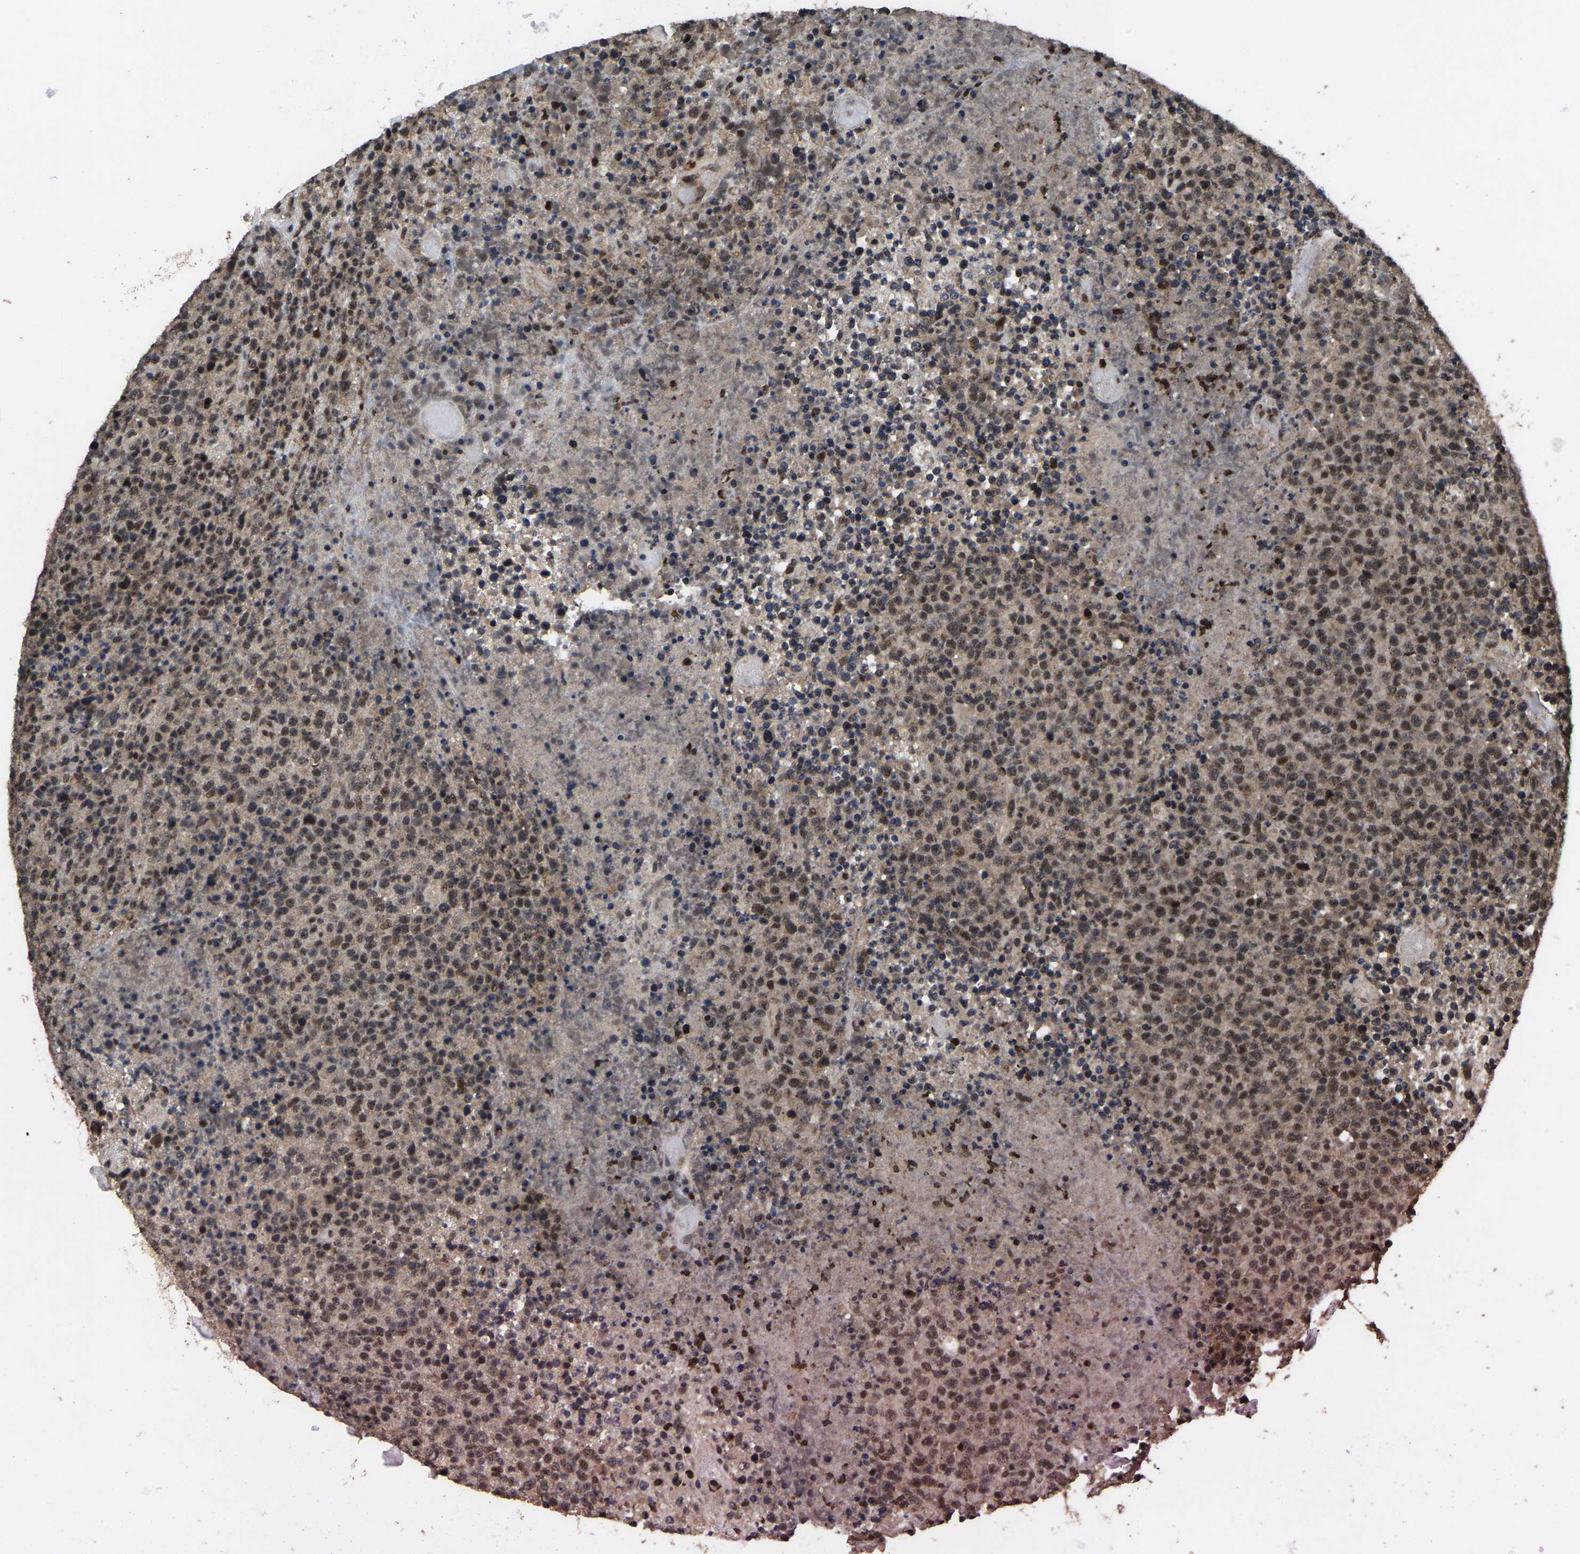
{"staining": {"intensity": "moderate", "quantity": "25%-75%", "location": "nuclear"}, "tissue": "lymphoma", "cell_type": "Tumor cells", "image_type": "cancer", "snomed": [{"axis": "morphology", "description": "Malignant lymphoma, non-Hodgkin's type, High grade"}, {"axis": "topography", "description": "Lymph node"}], "caption": "This micrograph demonstrates immunohistochemistry (IHC) staining of human malignant lymphoma, non-Hodgkin's type (high-grade), with medium moderate nuclear positivity in approximately 25%-75% of tumor cells.", "gene": "HAUS6", "patient": {"sex": "male", "age": 13}}